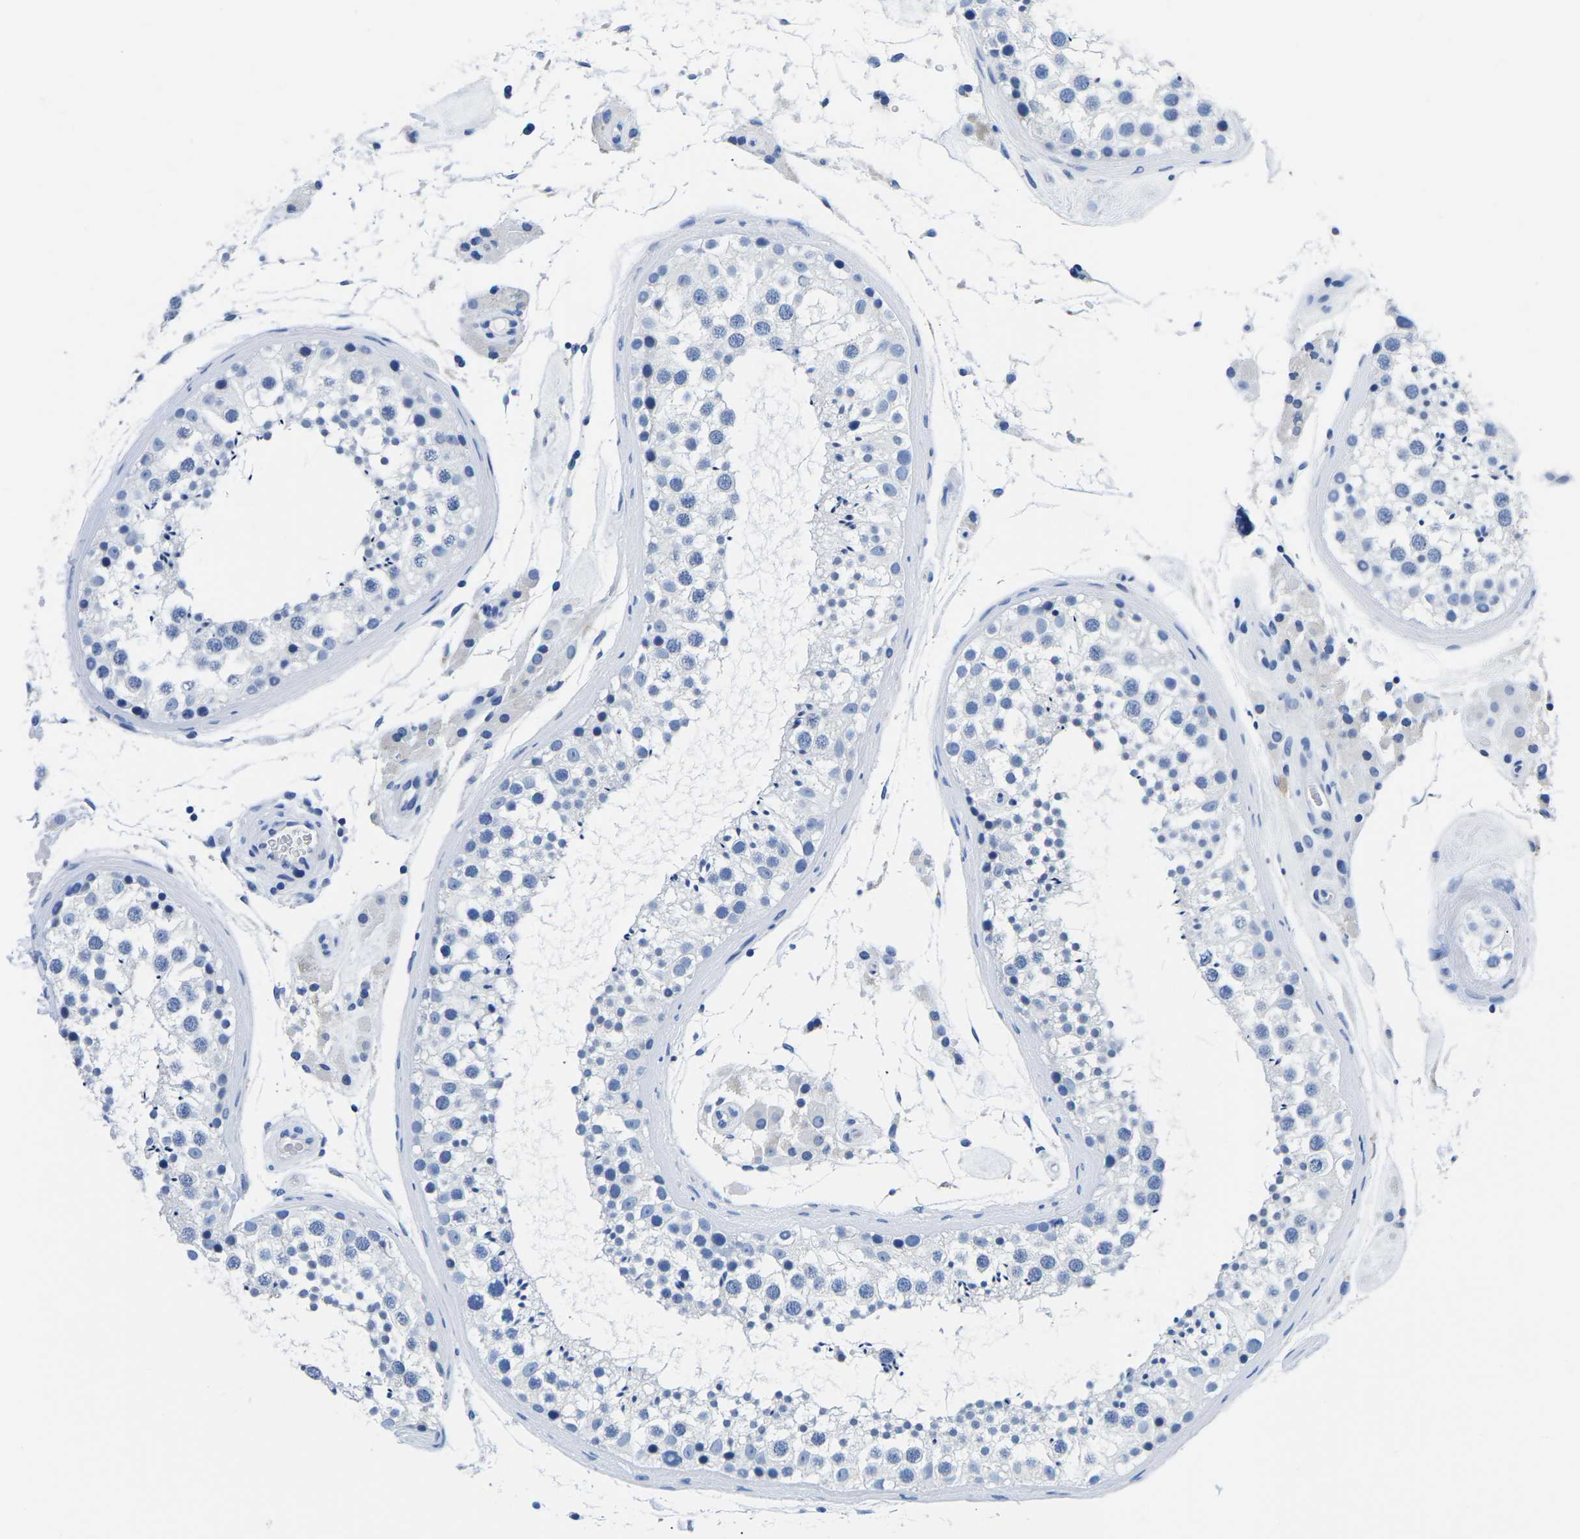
{"staining": {"intensity": "negative", "quantity": "none", "location": "none"}, "tissue": "testis", "cell_type": "Cells in seminiferous ducts", "image_type": "normal", "snomed": [{"axis": "morphology", "description": "Normal tissue, NOS"}, {"axis": "topography", "description": "Testis"}], "caption": "Cells in seminiferous ducts show no significant protein positivity in benign testis. (DAB (3,3'-diaminobenzidine) immunohistochemistry (IHC), high magnification).", "gene": "CYP1A2", "patient": {"sex": "male", "age": 46}}